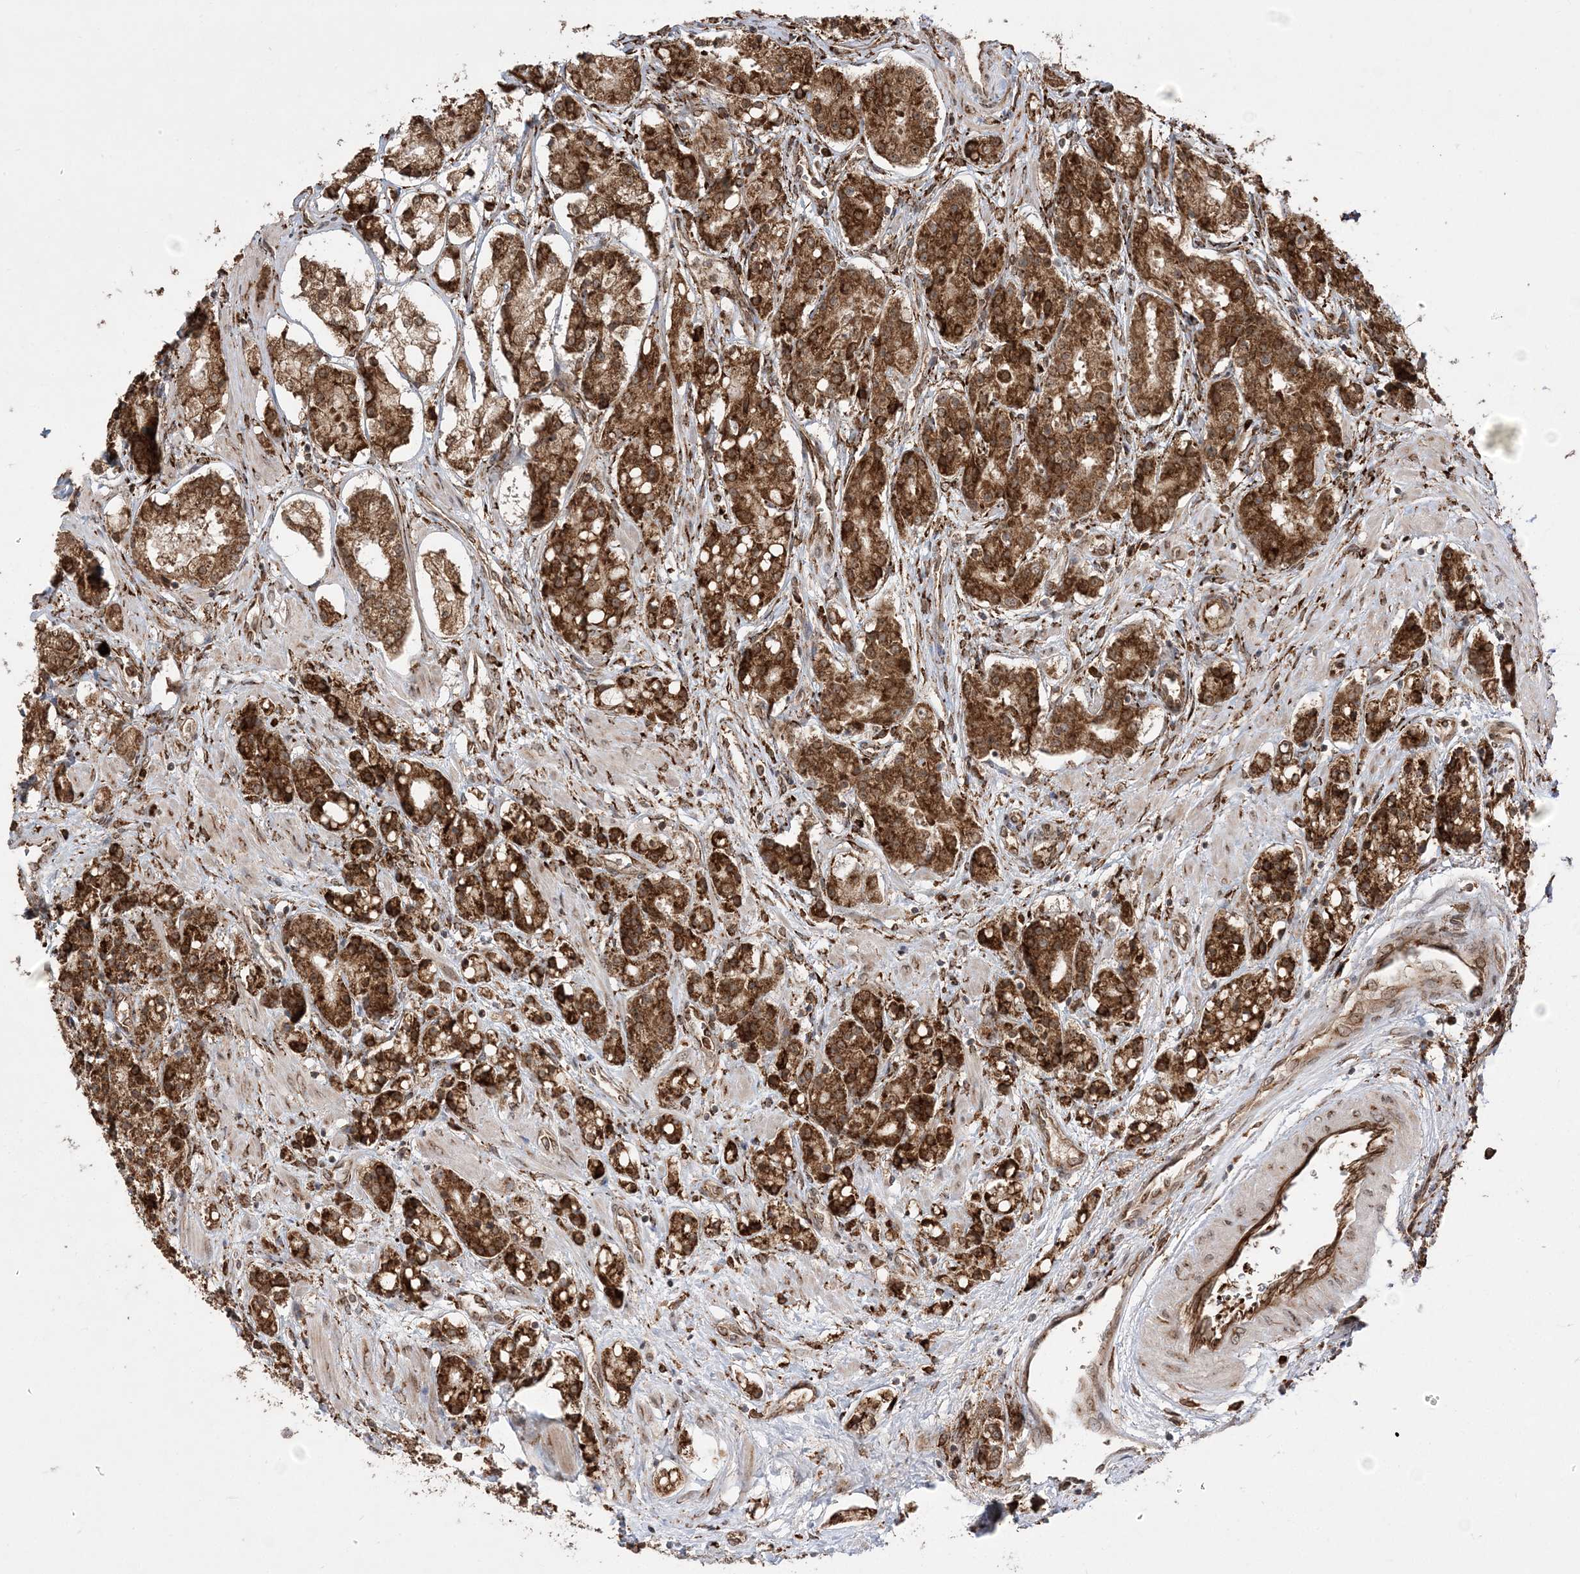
{"staining": {"intensity": "strong", "quantity": ">75%", "location": "cytoplasmic/membranous,nuclear"}, "tissue": "prostate cancer", "cell_type": "Tumor cells", "image_type": "cancer", "snomed": [{"axis": "morphology", "description": "Adenocarcinoma, High grade"}, {"axis": "topography", "description": "Prostate"}], "caption": "Immunohistochemistry staining of prostate cancer, which shows high levels of strong cytoplasmic/membranous and nuclear expression in about >75% of tumor cells indicating strong cytoplasmic/membranous and nuclear protein staining. The staining was performed using DAB (brown) for protein detection and nuclei were counterstained in hematoxylin (blue).", "gene": "EPC2", "patient": {"sex": "male", "age": 60}}